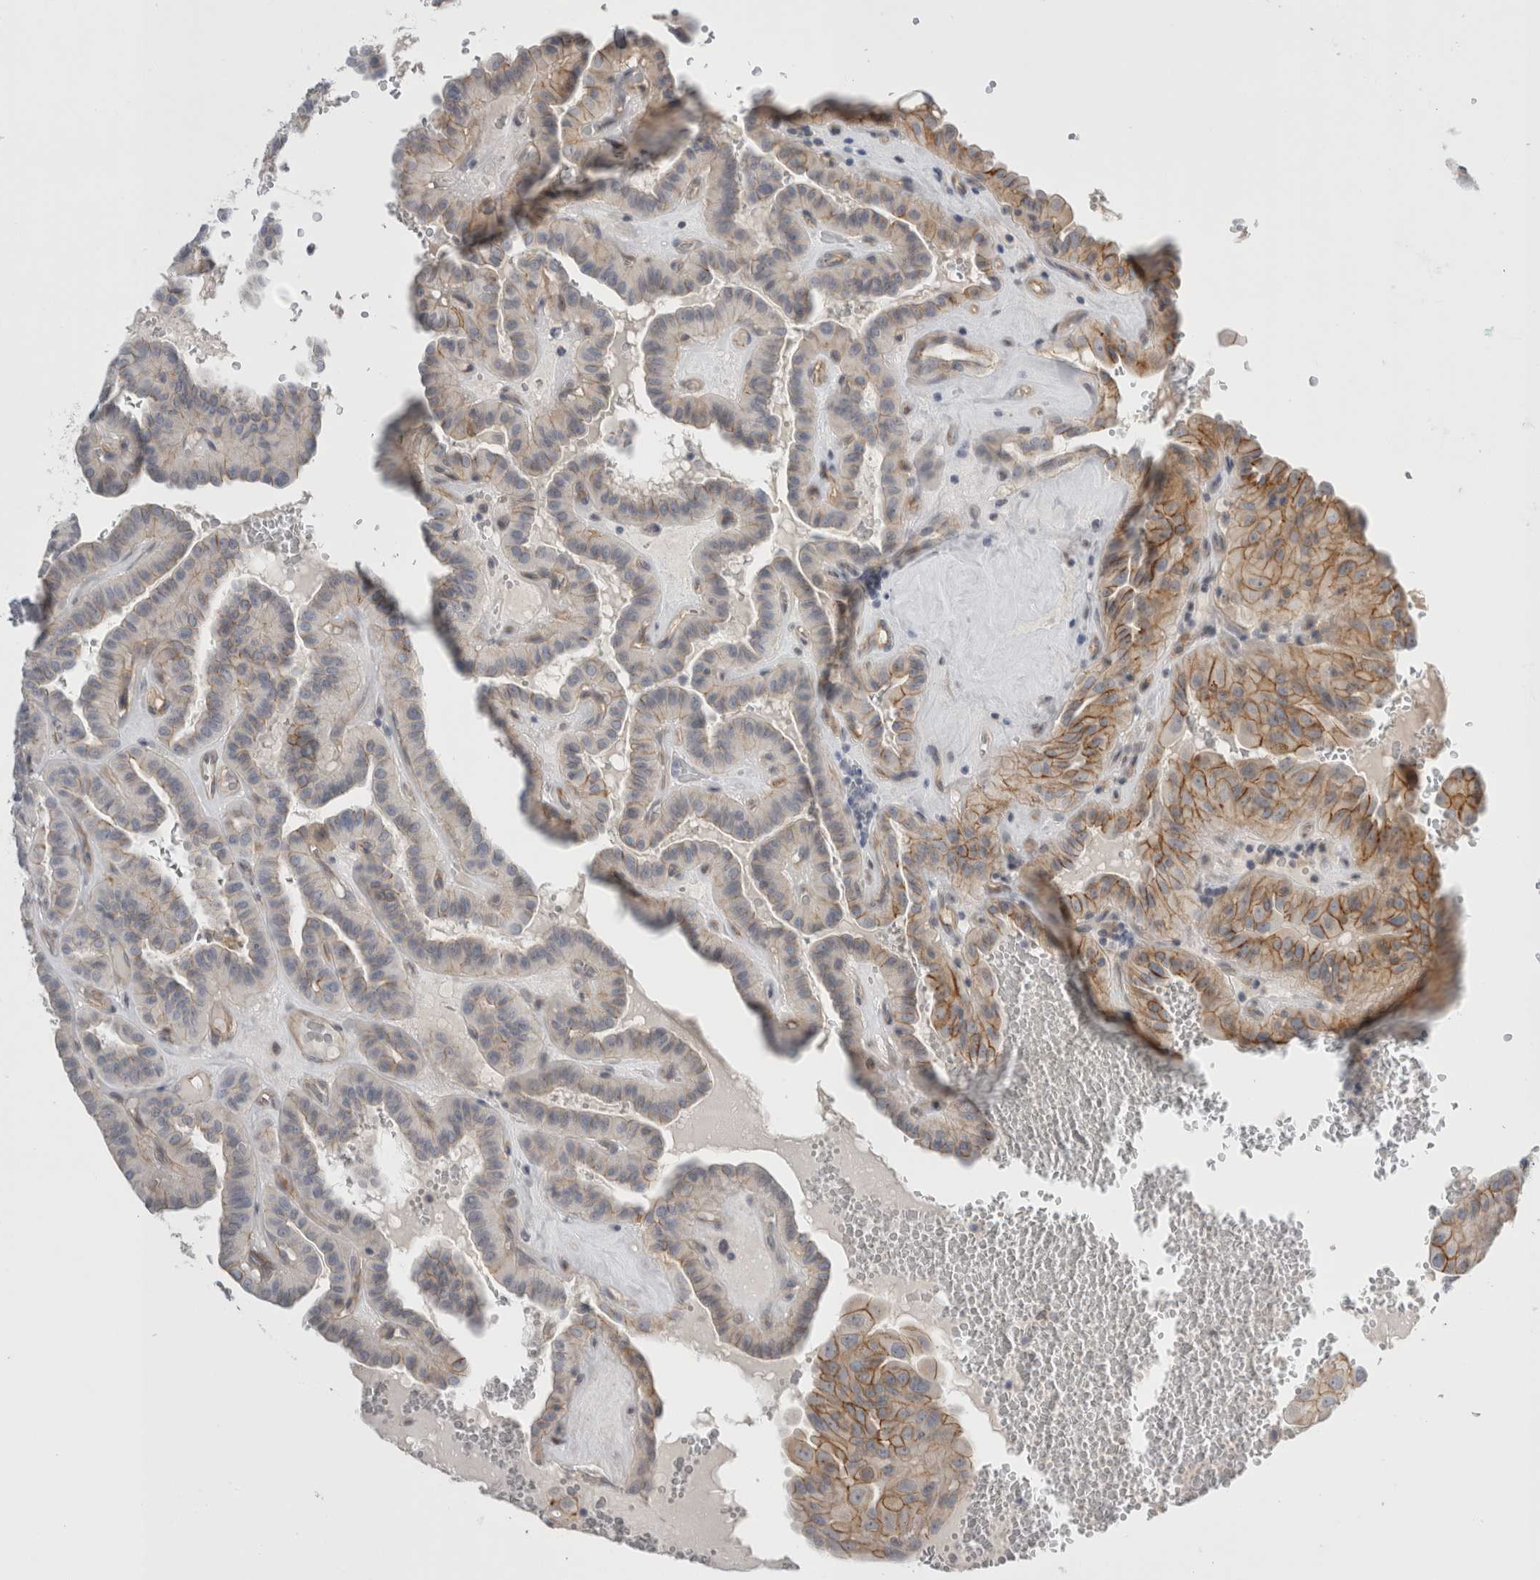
{"staining": {"intensity": "moderate", "quantity": "25%-75%", "location": "cytoplasmic/membranous"}, "tissue": "thyroid cancer", "cell_type": "Tumor cells", "image_type": "cancer", "snomed": [{"axis": "morphology", "description": "Papillary adenocarcinoma, NOS"}, {"axis": "topography", "description": "Thyroid gland"}], "caption": "This image demonstrates immunohistochemistry (IHC) staining of thyroid cancer, with medium moderate cytoplasmic/membranous expression in approximately 25%-75% of tumor cells.", "gene": "VANGL1", "patient": {"sex": "male", "age": 77}}